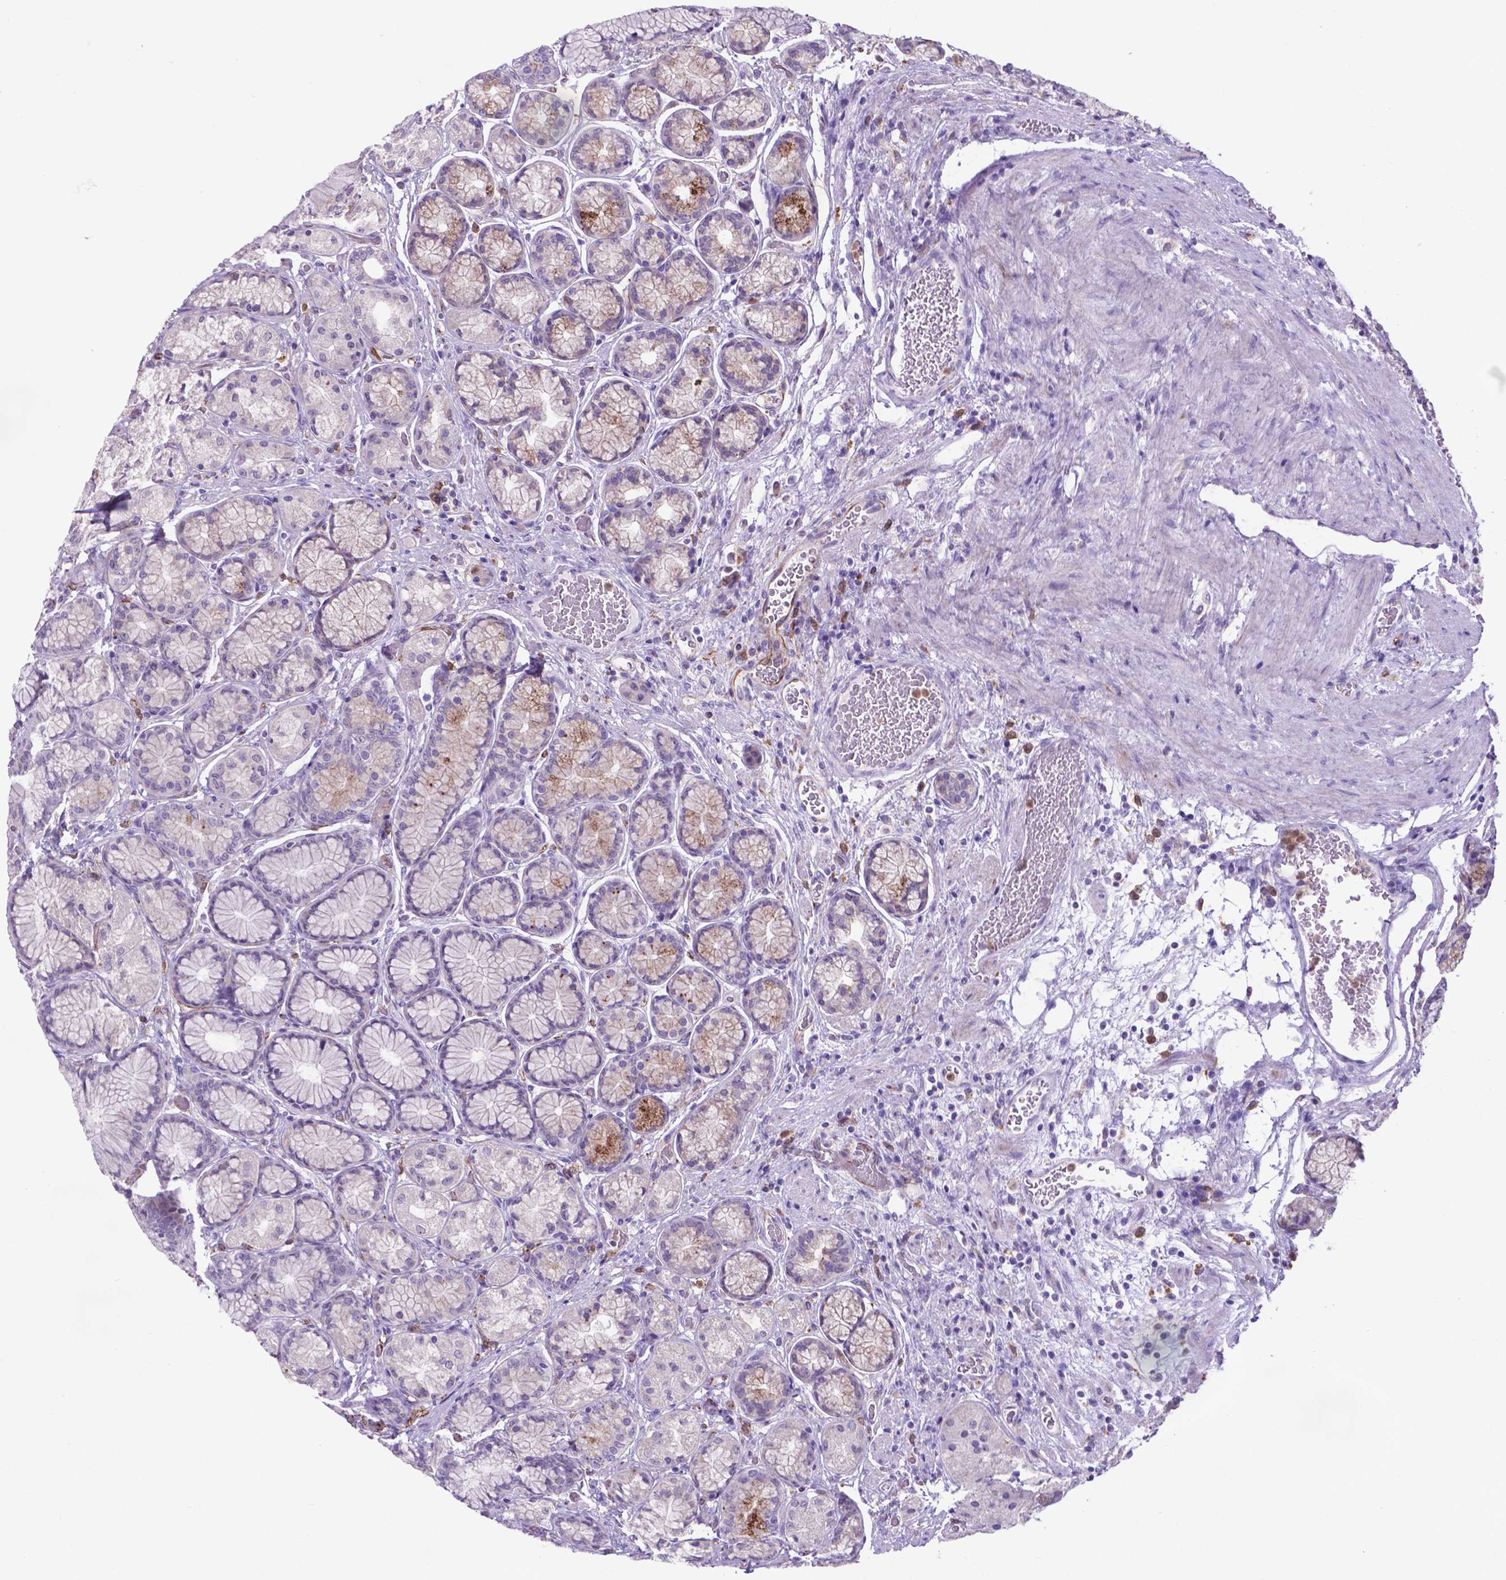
{"staining": {"intensity": "moderate", "quantity": "<25%", "location": "cytoplasmic/membranous"}, "tissue": "stomach", "cell_type": "Glandular cells", "image_type": "normal", "snomed": [{"axis": "morphology", "description": "Normal tissue, NOS"}, {"axis": "morphology", "description": "Adenocarcinoma, NOS"}, {"axis": "morphology", "description": "Adenocarcinoma, High grade"}, {"axis": "topography", "description": "Stomach, upper"}, {"axis": "topography", "description": "Stomach"}], "caption": "Immunohistochemical staining of normal human stomach exhibits low levels of moderate cytoplasmic/membranous expression in approximately <25% of glandular cells.", "gene": "LZTR1", "patient": {"sex": "female", "age": 65}}